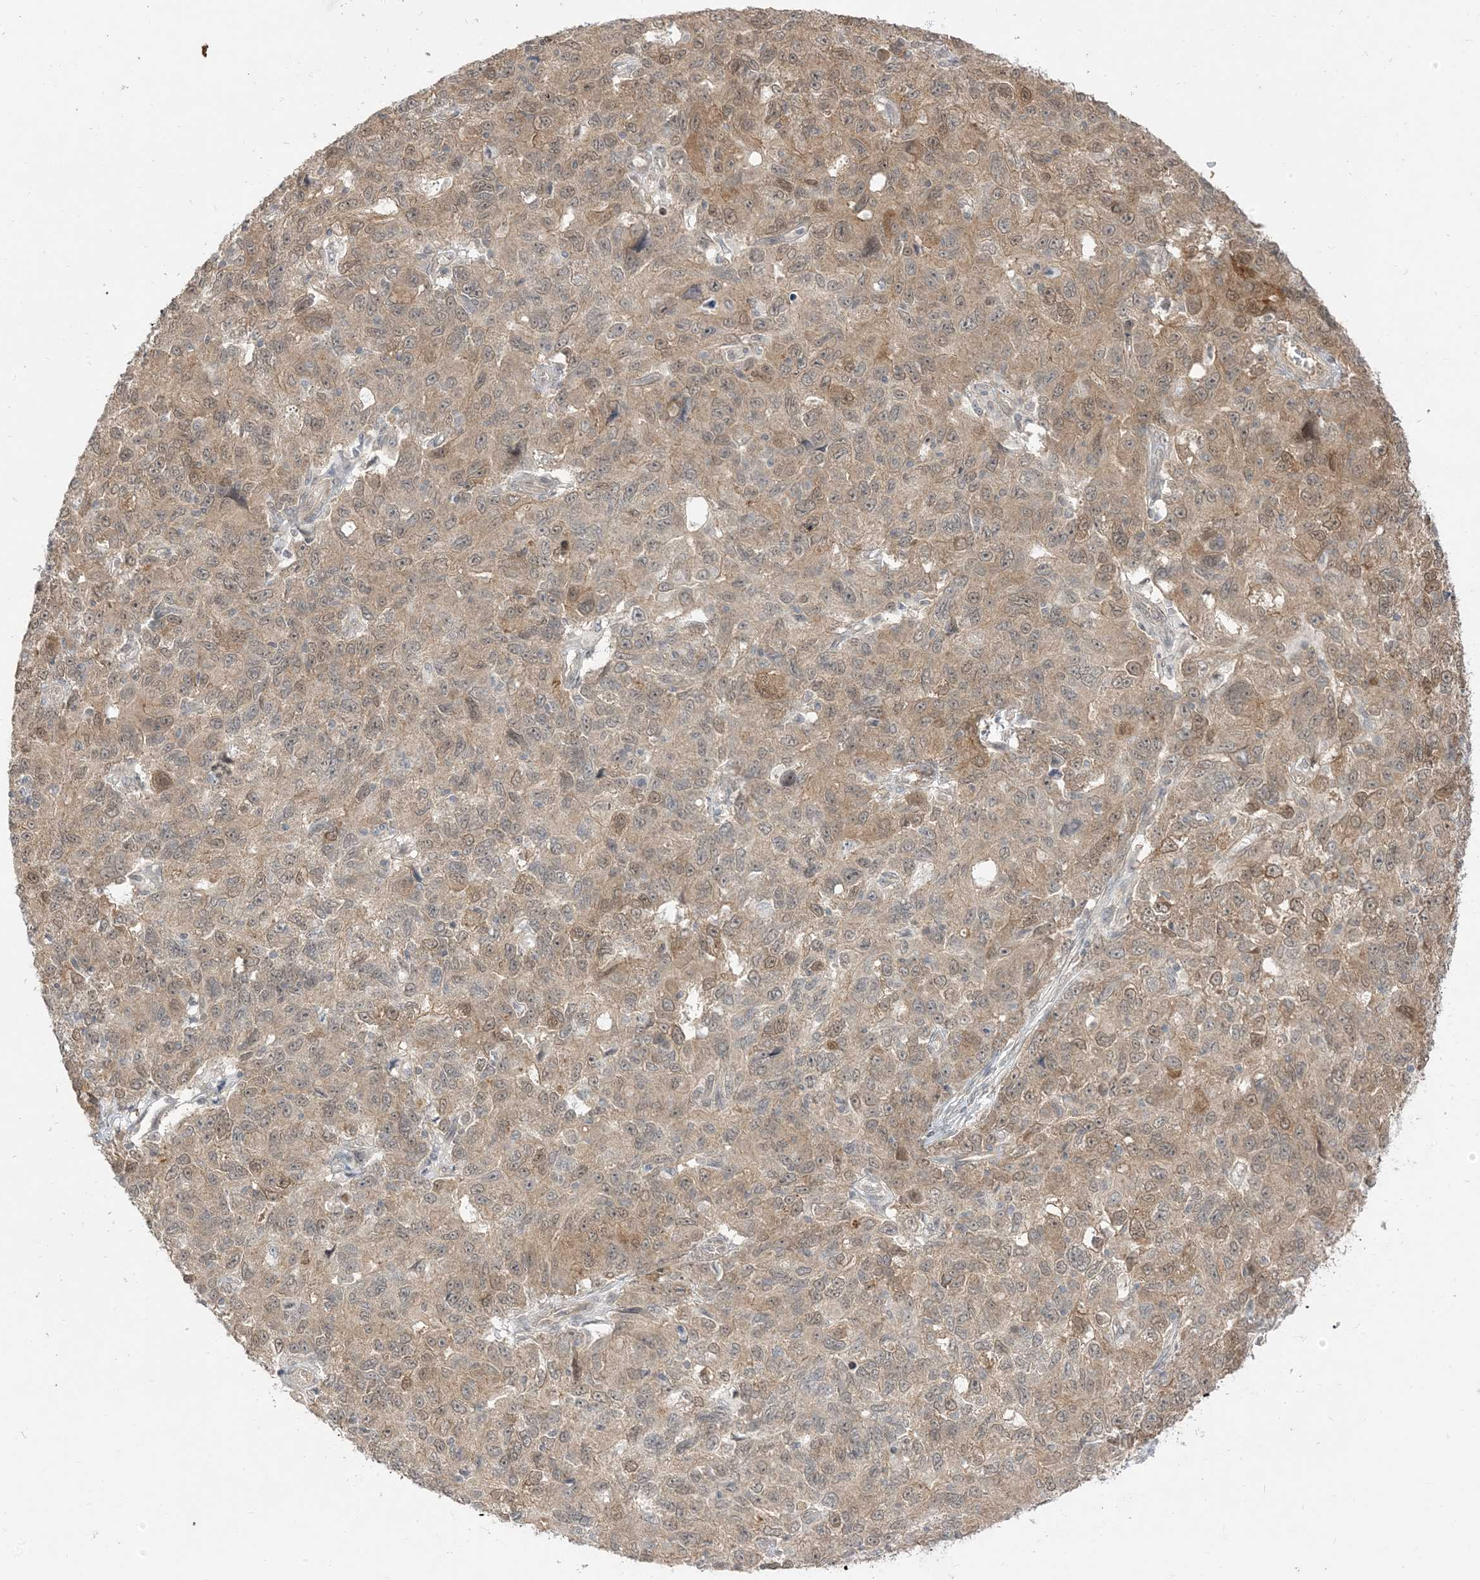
{"staining": {"intensity": "weak", "quantity": "25%-75%", "location": "cytoplasmic/membranous,nuclear"}, "tissue": "ovarian cancer", "cell_type": "Tumor cells", "image_type": "cancer", "snomed": [{"axis": "morphology", "description": "Carcinoma, endometroid"}, {"axis": "topography", "description": "Ovary"}], "caption": "Immunohistochemistry (IHC) of ovarian endometroid carcinoma exhibits low levels of weak cytoplasmic/membranous and nuclear expression in approximately 25%-75% of tumor cells.", "gene": "TBCC", "patient": {"sex": "female", "age": 42}}